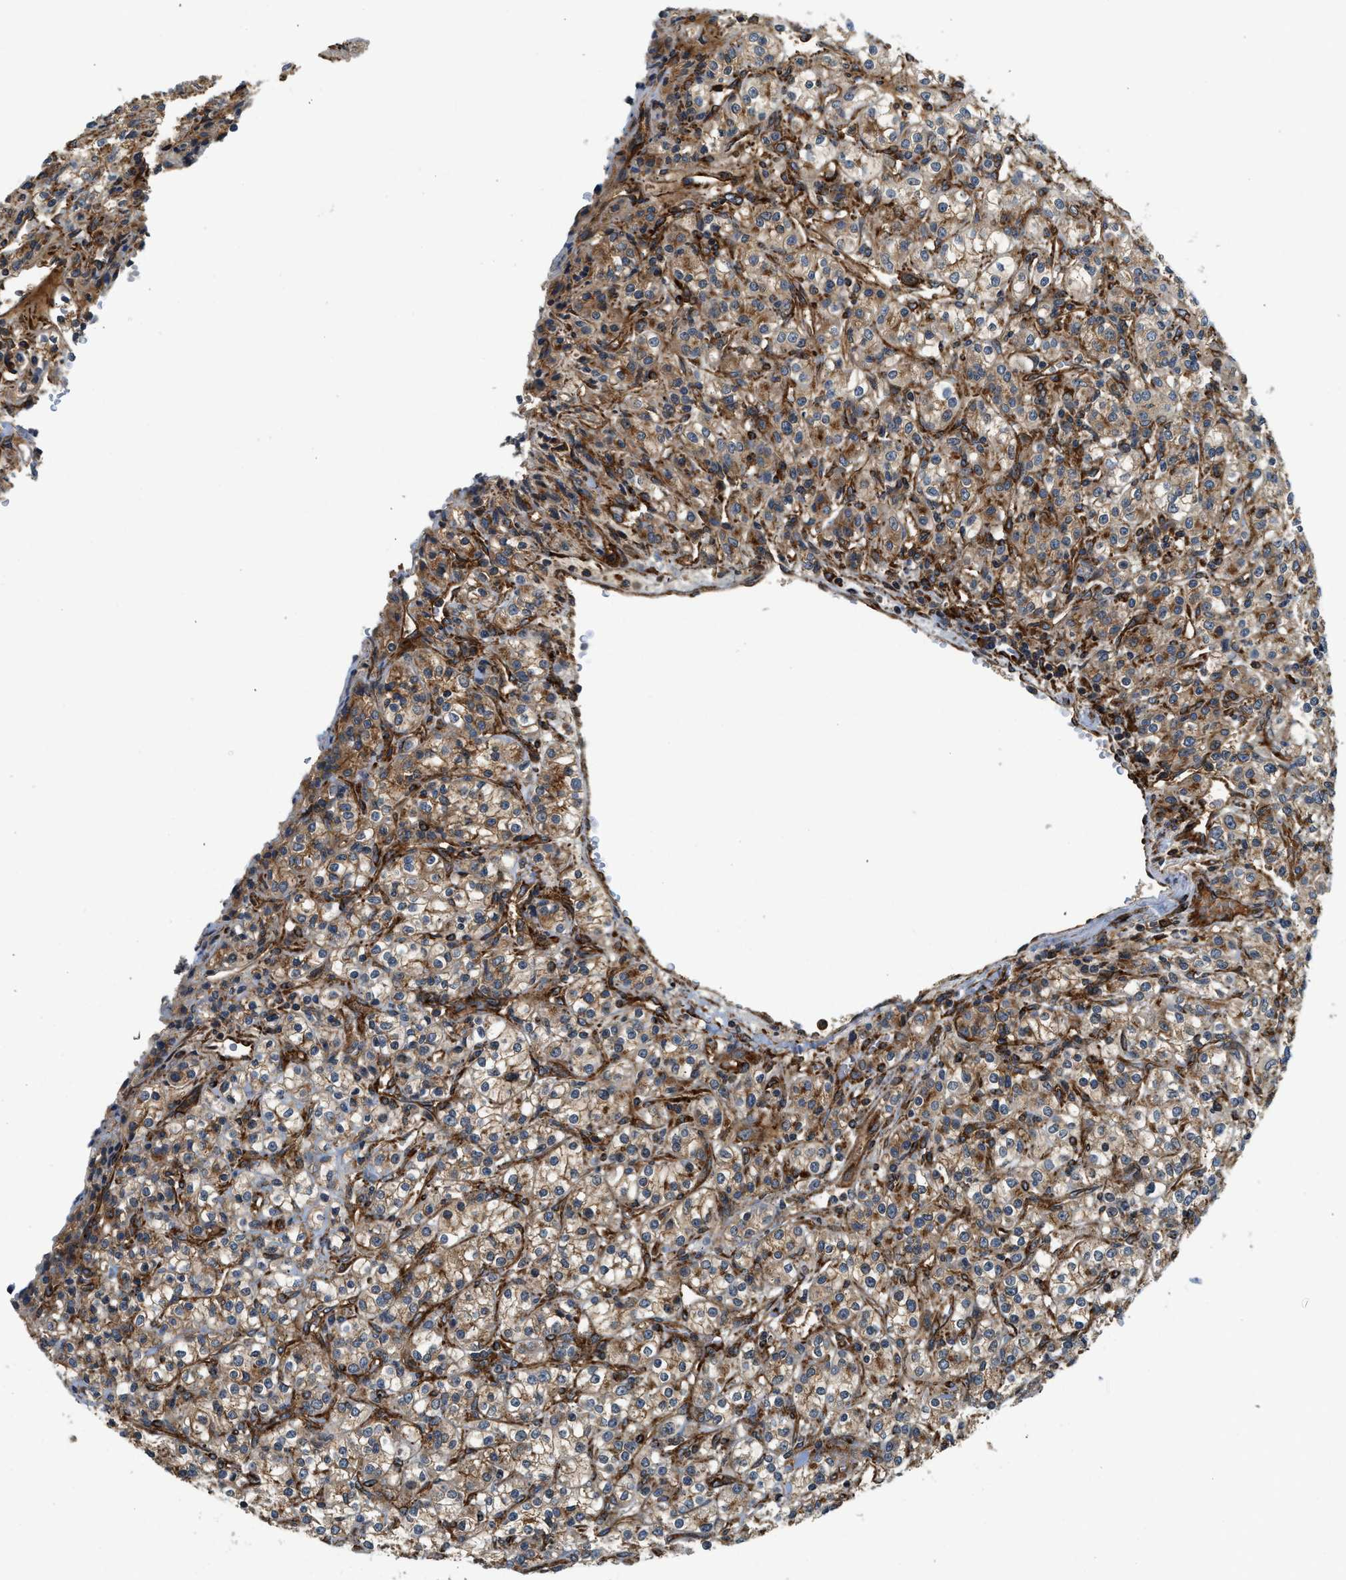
{"staining": {"intensity": "moderate", "quantity": ">75%", "location": "cytoplasmic/membranous"}, "tissue": "renal cancer", "cell_type": "Tumor cells", "image_type": "cancer", "snomed": [{"axis": "morphology", "description": "Adenocarcinoma, NOS"}, {"axis": "topography", "description": "Kidney"}], "caption": "Human adenocarcinoma (renal) stained with a brown dye reveals moderate cytoplasmic/membranous positive expression in approximately >75% of tumor cells.", "gene": "HIP1", "patient": {"sex": "male", "age": 77}}